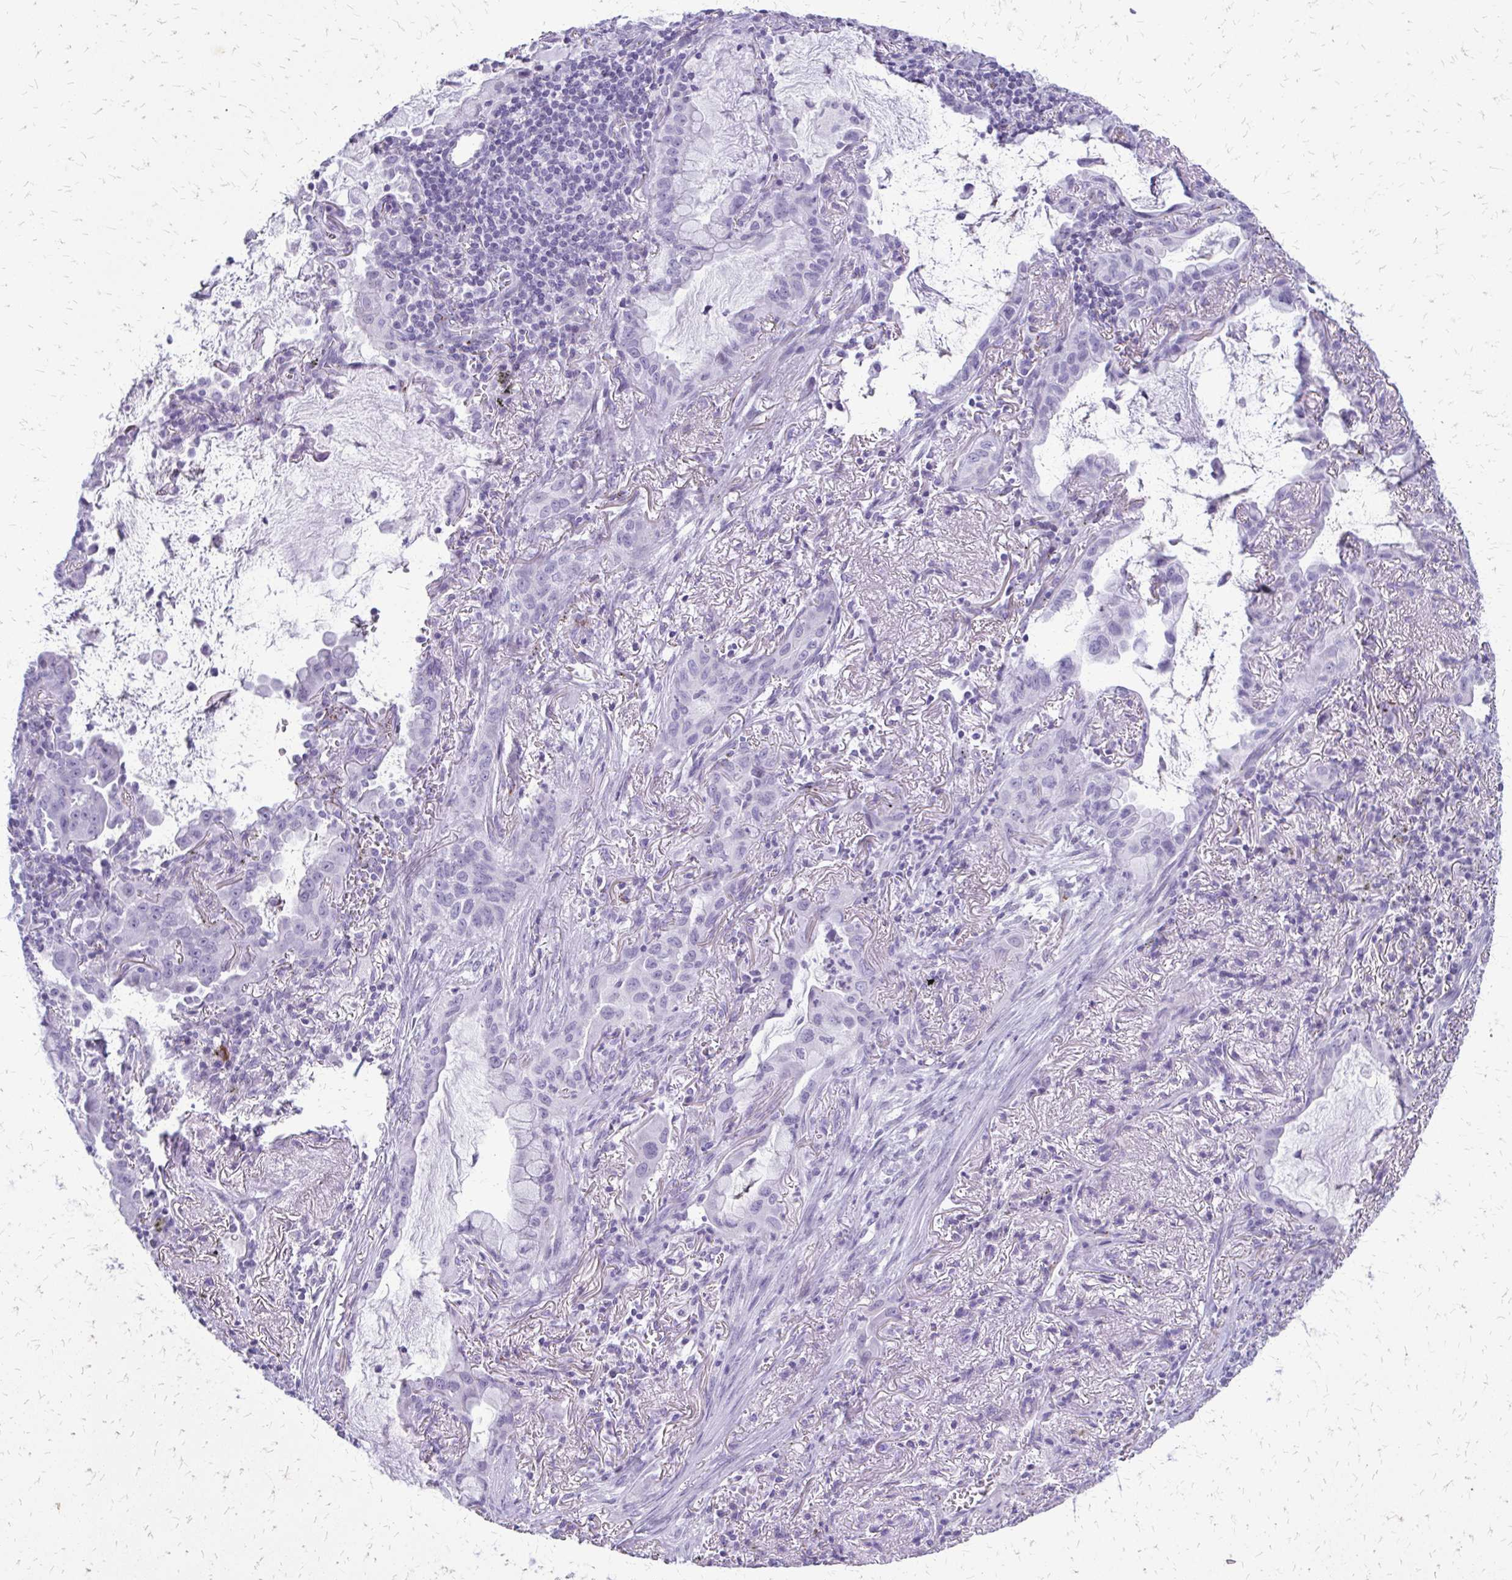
{"staining": {"intensity": "negative", "quantity": "none", "location": "none"}, "tissue": "lung cancer", "cell_type": "Tumor cells", "image_type": "cancer", "snomed": [{"axis": "morphology", "description": "Adenocarcinoma, NOS"}, {"axis": "topography", "description": "Lung"}], "caption": "IHC micrograph of neoplastic tissue: human lung adenocarcinoma stained with DAB (3,3'-diaminobenzidine) demonstrates no significant protein positivity in tumor cells.", "gene": "FAM162B", "patient": {"sex": "male", "age": 65}}